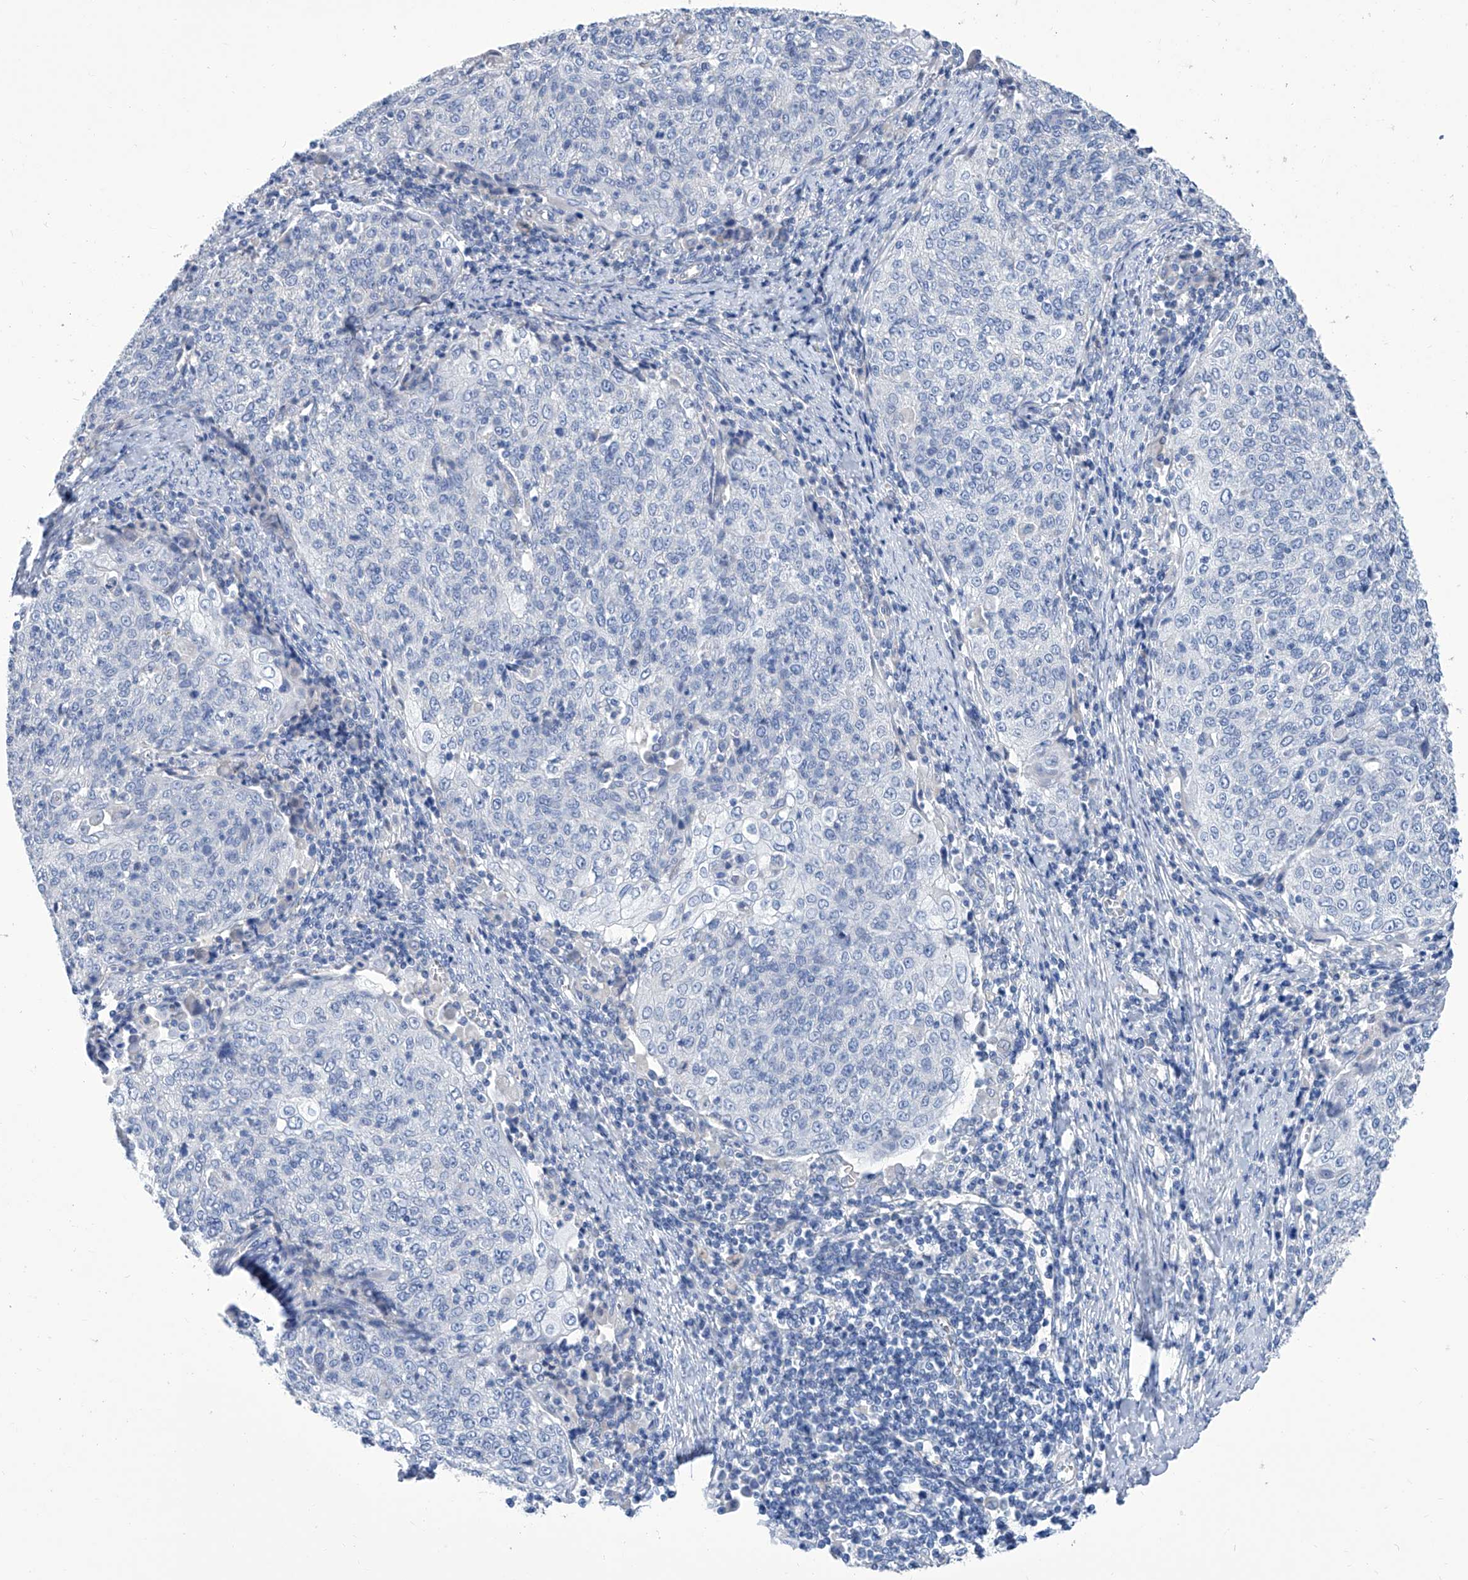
{"staining": {"intensity": "negative", "quantity": "none", "location": "none"}, "tissue": "cervical cancer", "cell_type": "Tumor cells", "image_type": "cancer", "snomed": [{"axis": "morphology", "description": "Squamous cell carcinoma, NOS"}, {"axis": "topography", "description": "Cervix"}], "caption": "Protein analysis of cervical cancer (squamous cell carcinoma) displays no significant expression in tumor cells.", "gene": "SMS", "patient": {"sex": "female", "age": 48}}